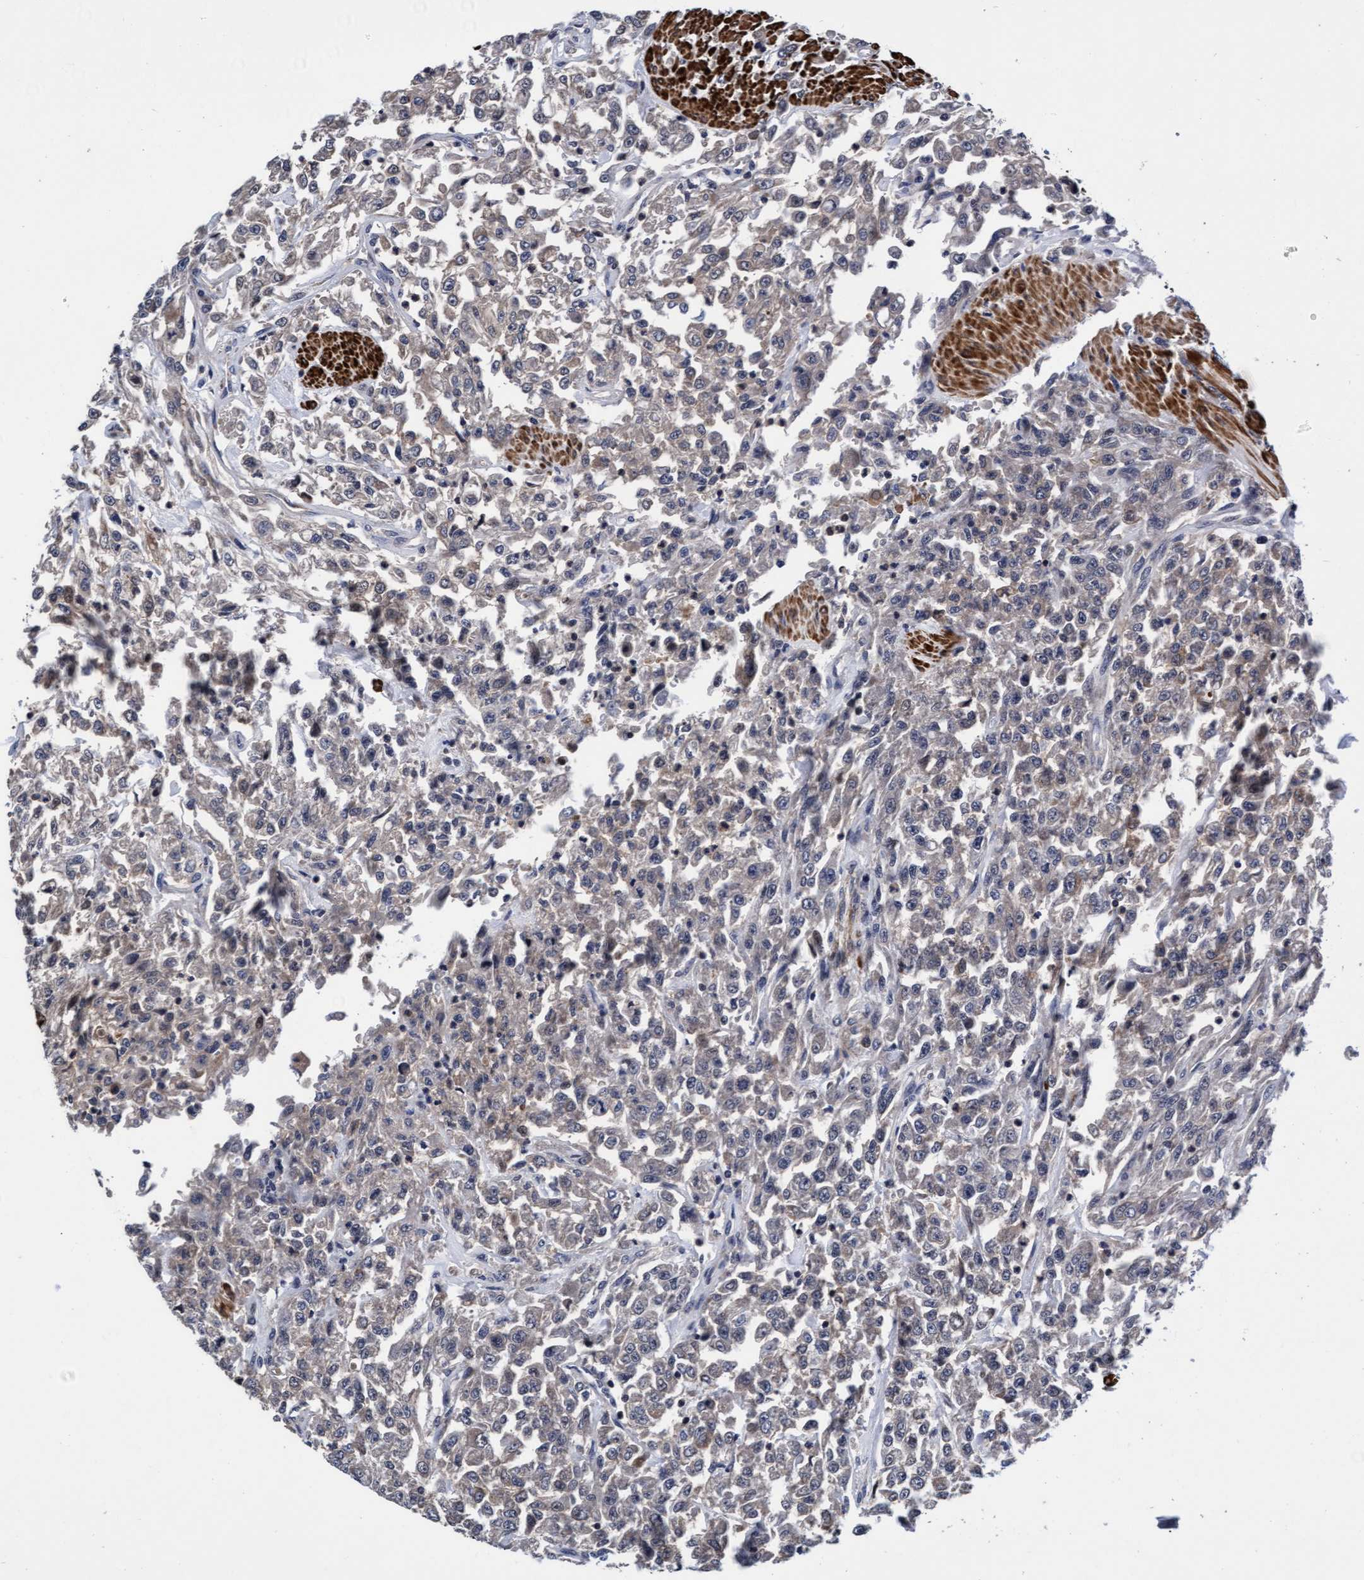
{"staining": {"intensity": "weak", "quantity": "<25%", "location": "cytoplasmic/membranous"}, "tissue": "urothelial cancer", "cell_type": "Tumor cells", "image_type": "cancer", "snomed": [{"axis": "morphology", "description": "Urothelial carcinoma, High grade"}, {"axis": "topography", "description": "Urinary bladder"}], "caption": "IHC micrograph of neoplastic tissue: human urothelial carcinoma (high-grade) stained with DAB exhibits no significant protein staining in tumor cells.", "gene": "EFCAB13", "patient": {"sex": "male", "age": 46}}